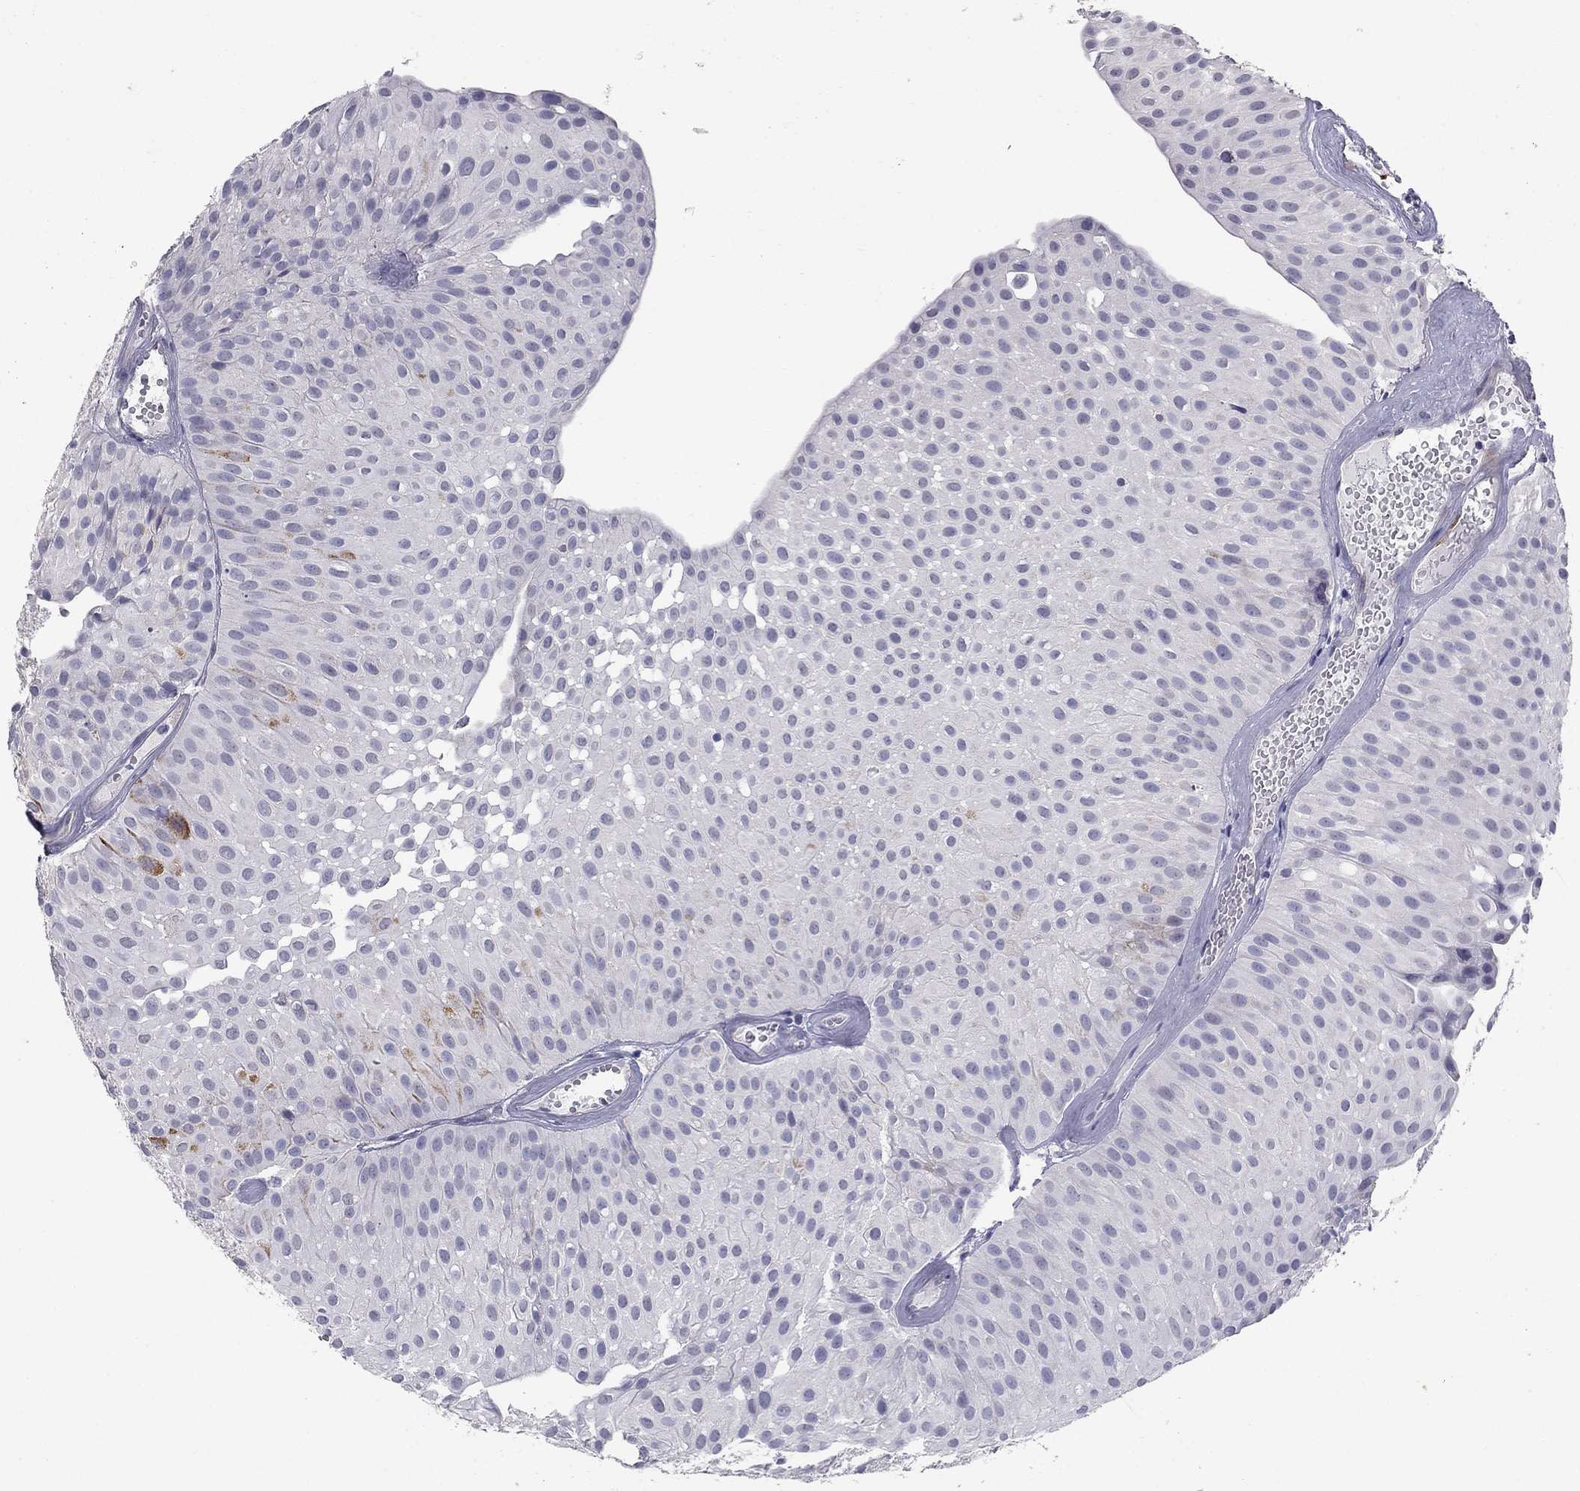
{"staining": {"intensity": "moderate", "quantity": "<25%", "location": "cytoplasmic/membranous"}, "tissue": "urothelial cancer", "cell_type": "Tumor cells", "image_type": "cancer", "snomed": [{"axis": "morphology", "description": "Urothelial carcinoma, Low grade"}, {"axis": "topography", "description": "Urinary bladder"}], "caption": "Brown immunohistochemical staining in urothelial cancer exhibits moderate cytoplasmic/membranous expression in about <25% of tumor cells. The staining was performed using DAB (3,3'-diaminobenzidine), with brown indicating positive protein expression. Nuclei are stained blue with hematoxylin.", "gene": "PRRT2", "patient": {"sex": "male", "age": 64}}